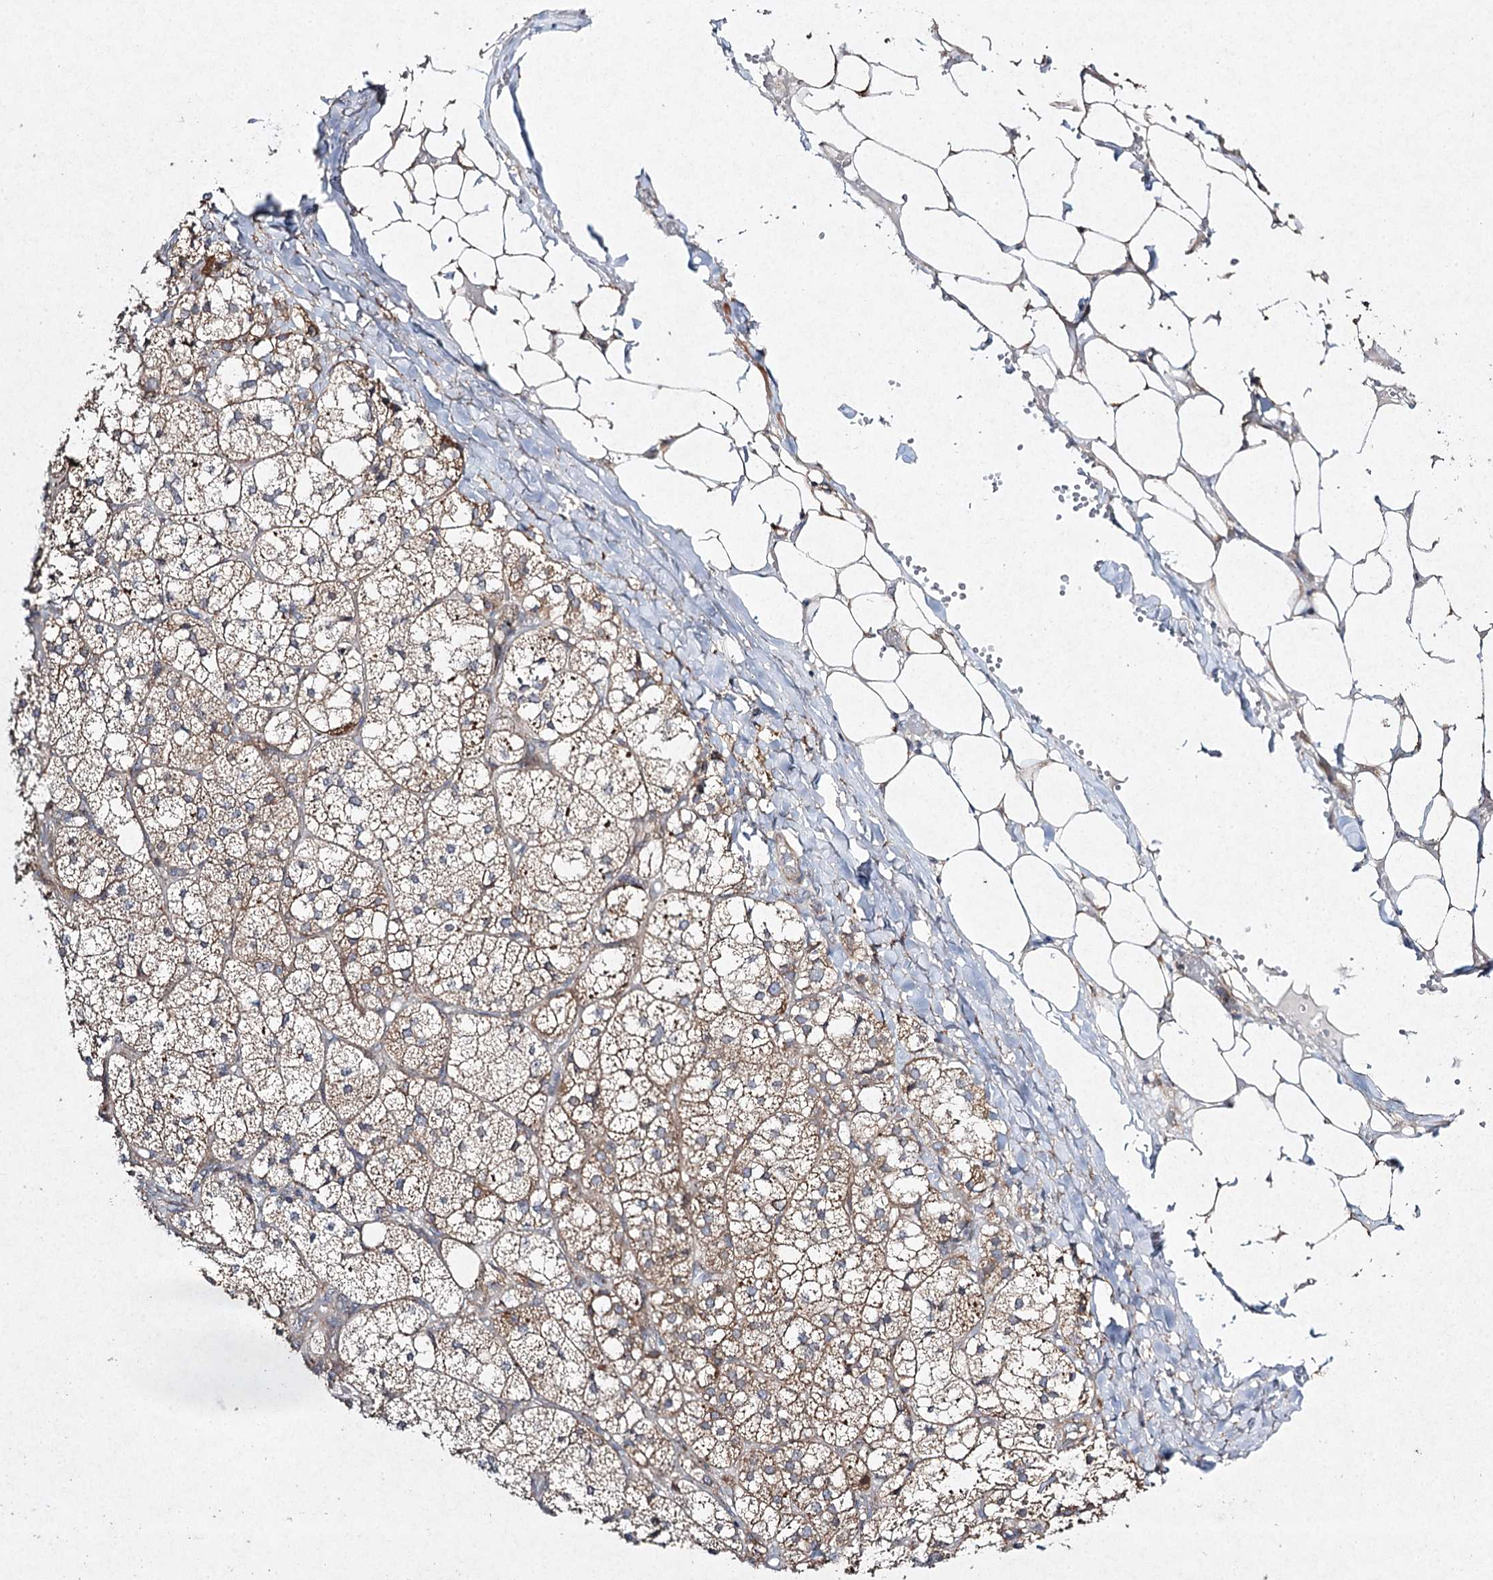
{"staining": {"intensity": "moderate", "quantity": ">75%", "location": "cytoplasmic/membranous"}, "tissue": "adrenal gland", "cell_type": "Glandular cells", "image_type": "normal", "snomed": [{"axis": "morphology", "description": "Normal tissue, NOS"}, {"axis": "topography", "description": "Adrenal gland"}], "caption": "Glandular cells display medium levels of moderate cytoplasmic/membranous expression in about >75% of cells in normal adrenal gland. The staining was performed using DAB (3,3'-diaminobenzidine), with brown indicating positive protein expression. Nuclei are stained blue with hematoxylin.", "gene": "FANCL", "patient": {"sex": "female", "age": 61}}